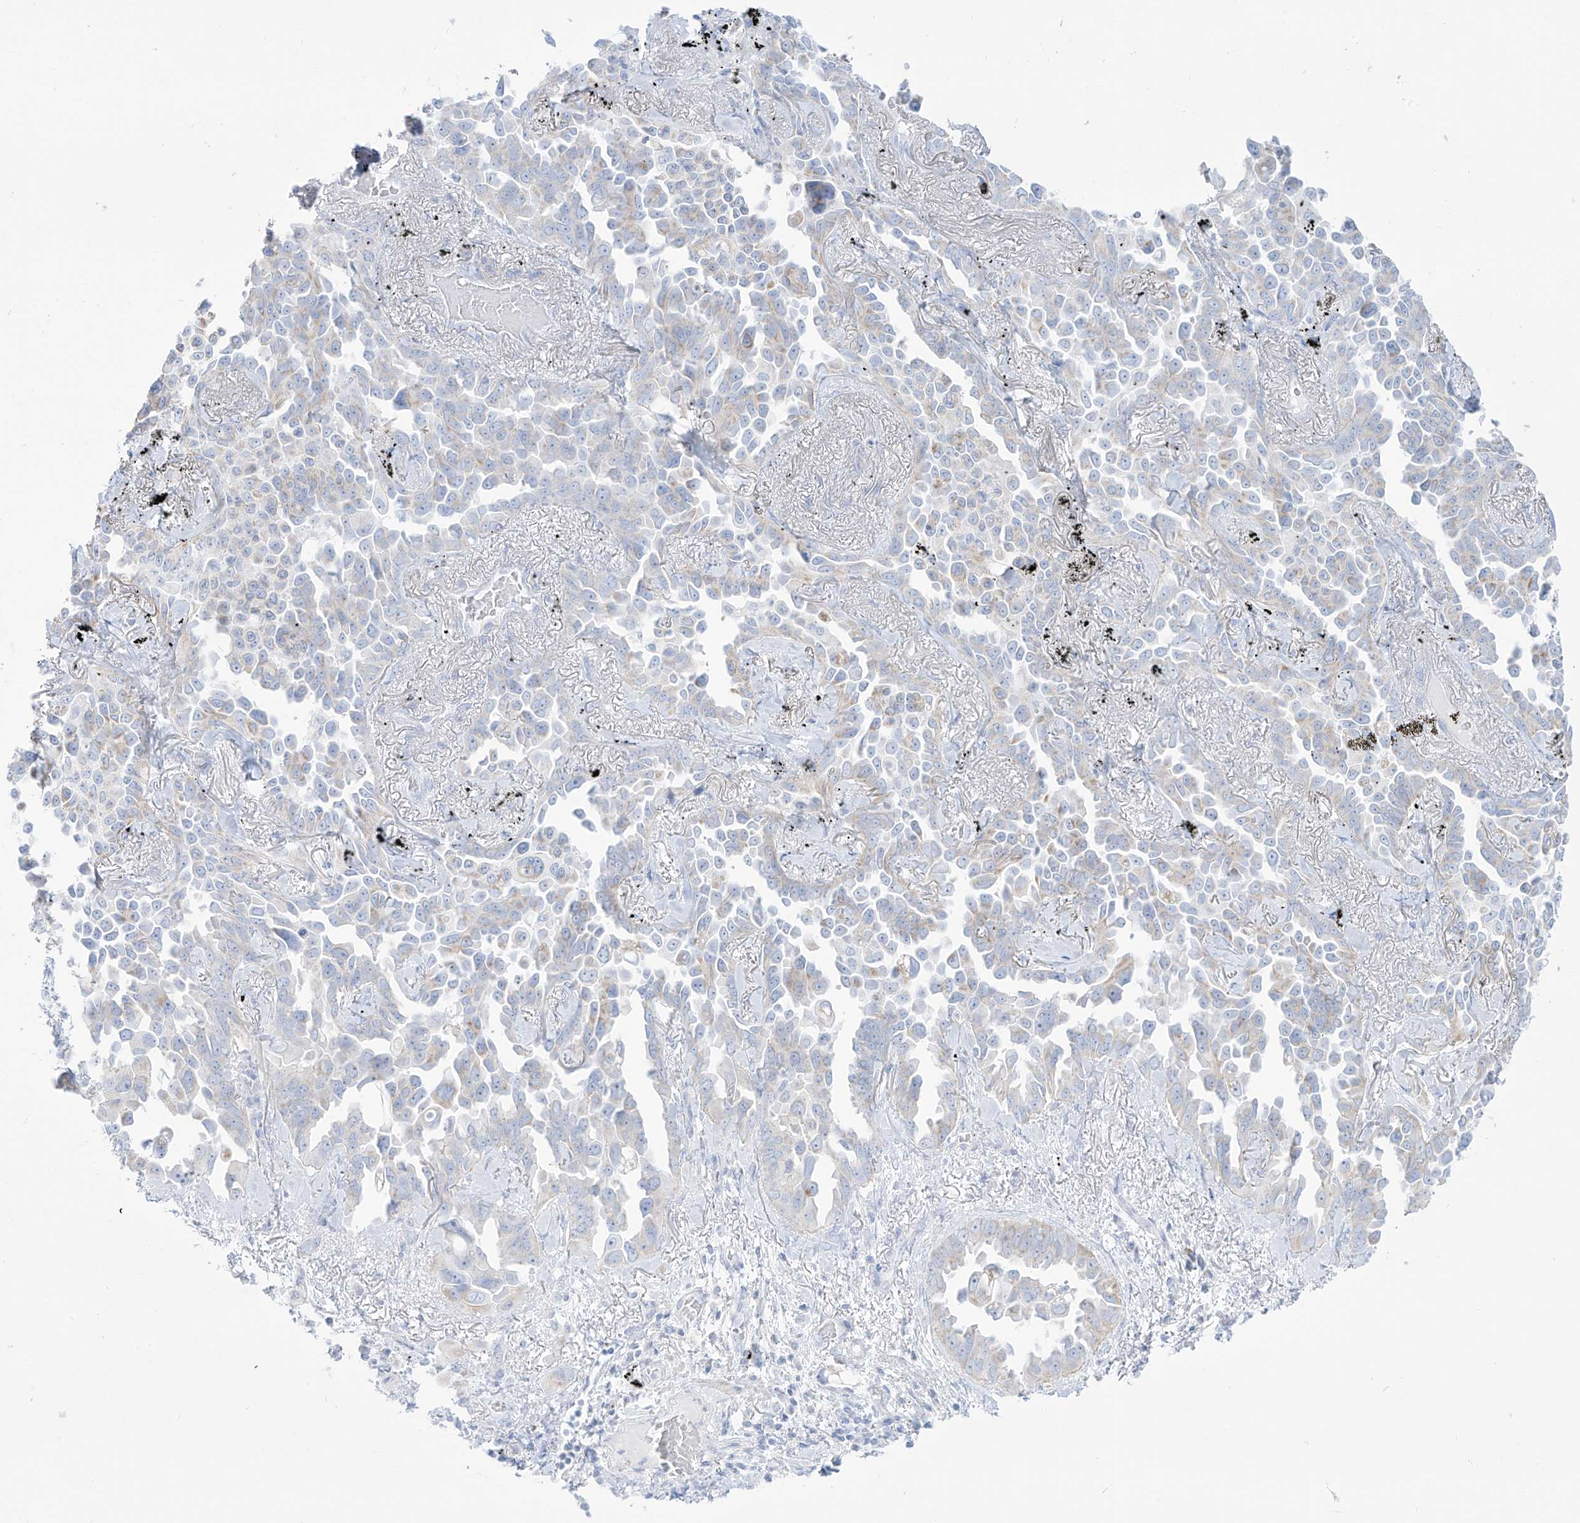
{"staining": {"intensity": "negative", "quantity": "none", "location": "none"}, "tissue": "lung cancer", "cell_type": "Tumor cells", "image_type": "cancer", "snomed": [{"axis": "morphology", "description": "Adenocarcinoma, NOS"}, {"axis": "topography", "description": "Lung"}], "caption": "Image shows no protein positivity in tumor cells of lung cancer tissue.", "gene": "SLC26A3", "patient": {"sex": "female", "age": 67}}